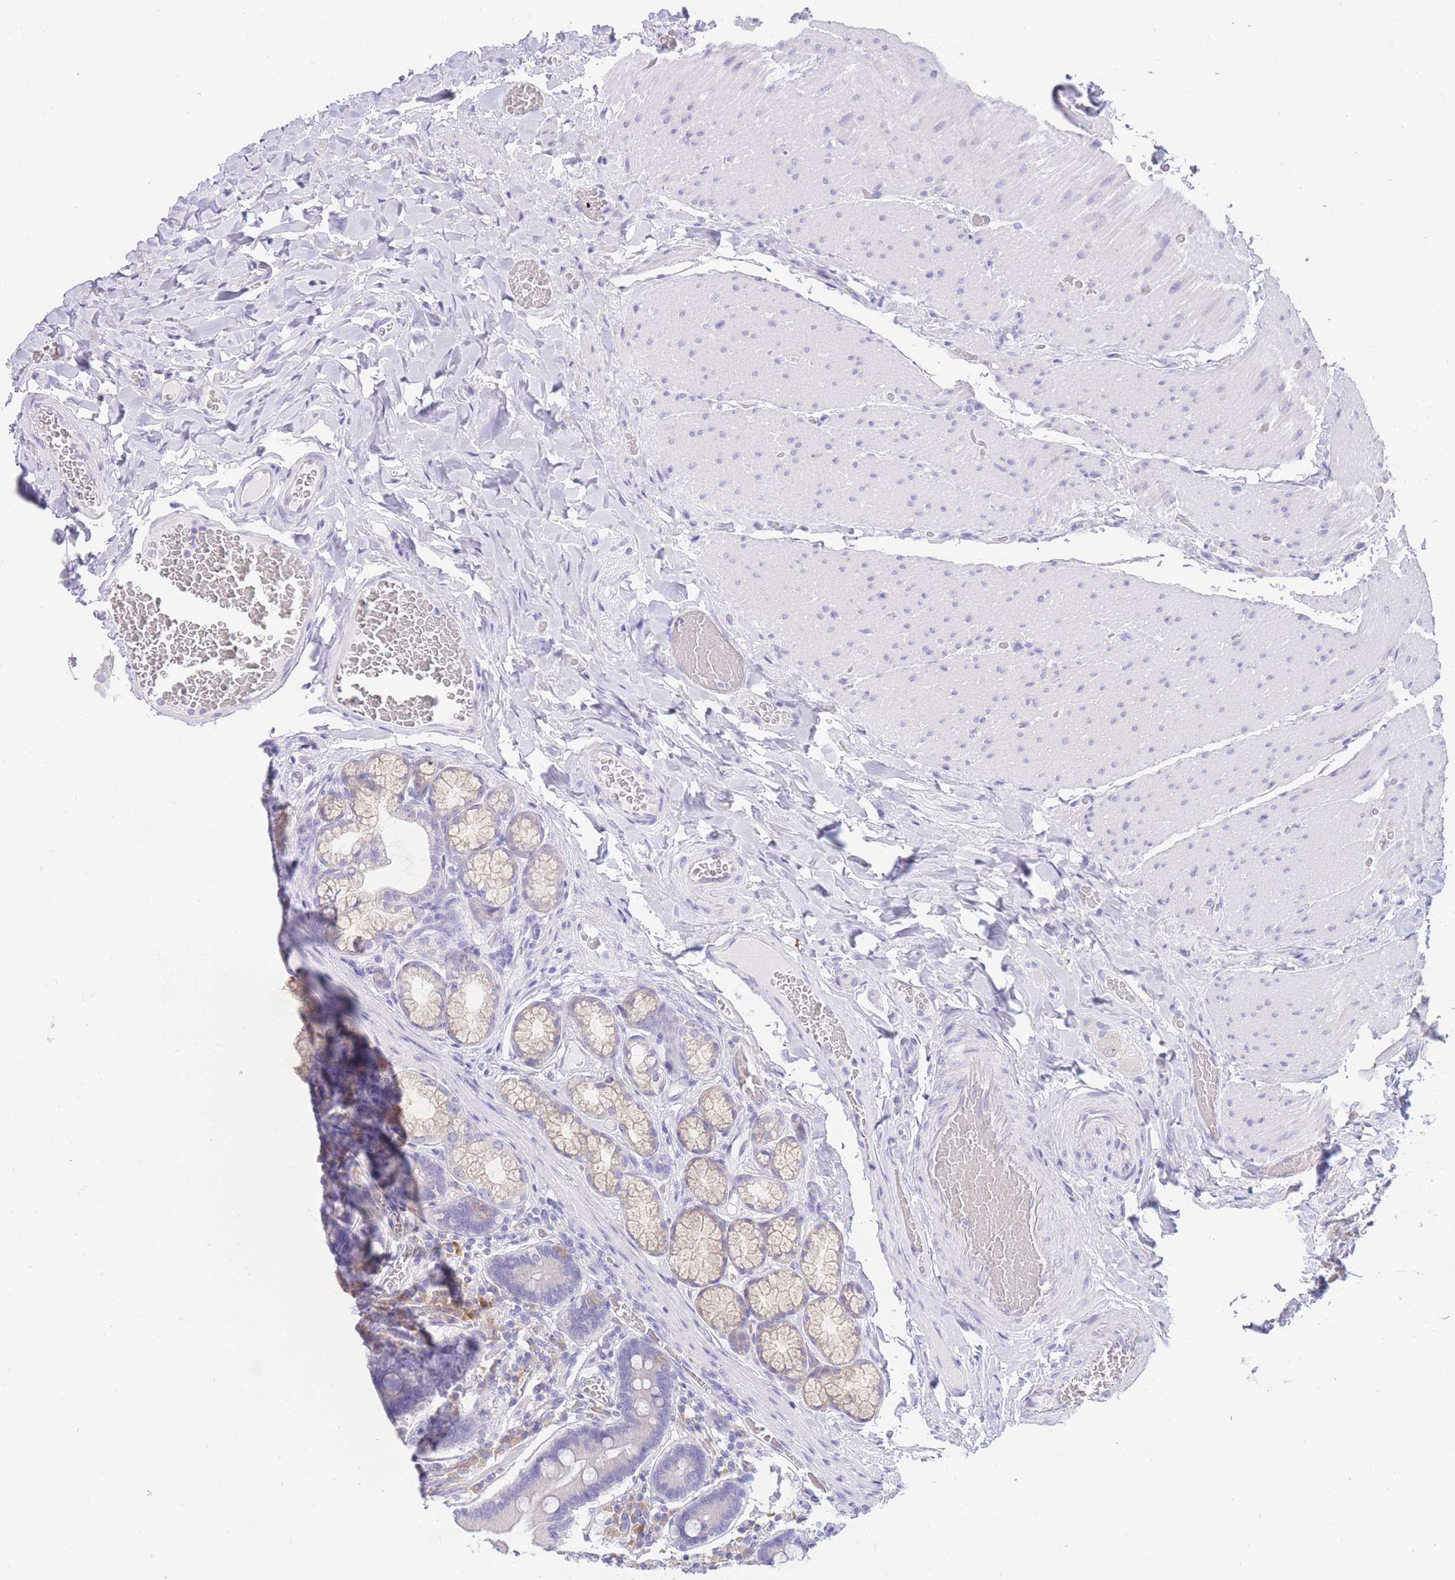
{"staining": {"intensity": "weak", "quantity": "<25%", "location": "cytoplasmic/membranous"}, "tissue": "duodenum", "cell_type": "Glandular cells", "image_type": "normal", "snomed": [{"axis": "morphology", "description": "Normal tissue, NOS"}, {"axis": "topography", "description": "Duodenum"}], "caption": "Glandular cells show no significant expression in normal duodenum. (DAB (3,3'-diaminobenzidine) IHC, high magnification).", "gene": "SSUH2", "patient": {"sex": "female", "age": 62}}